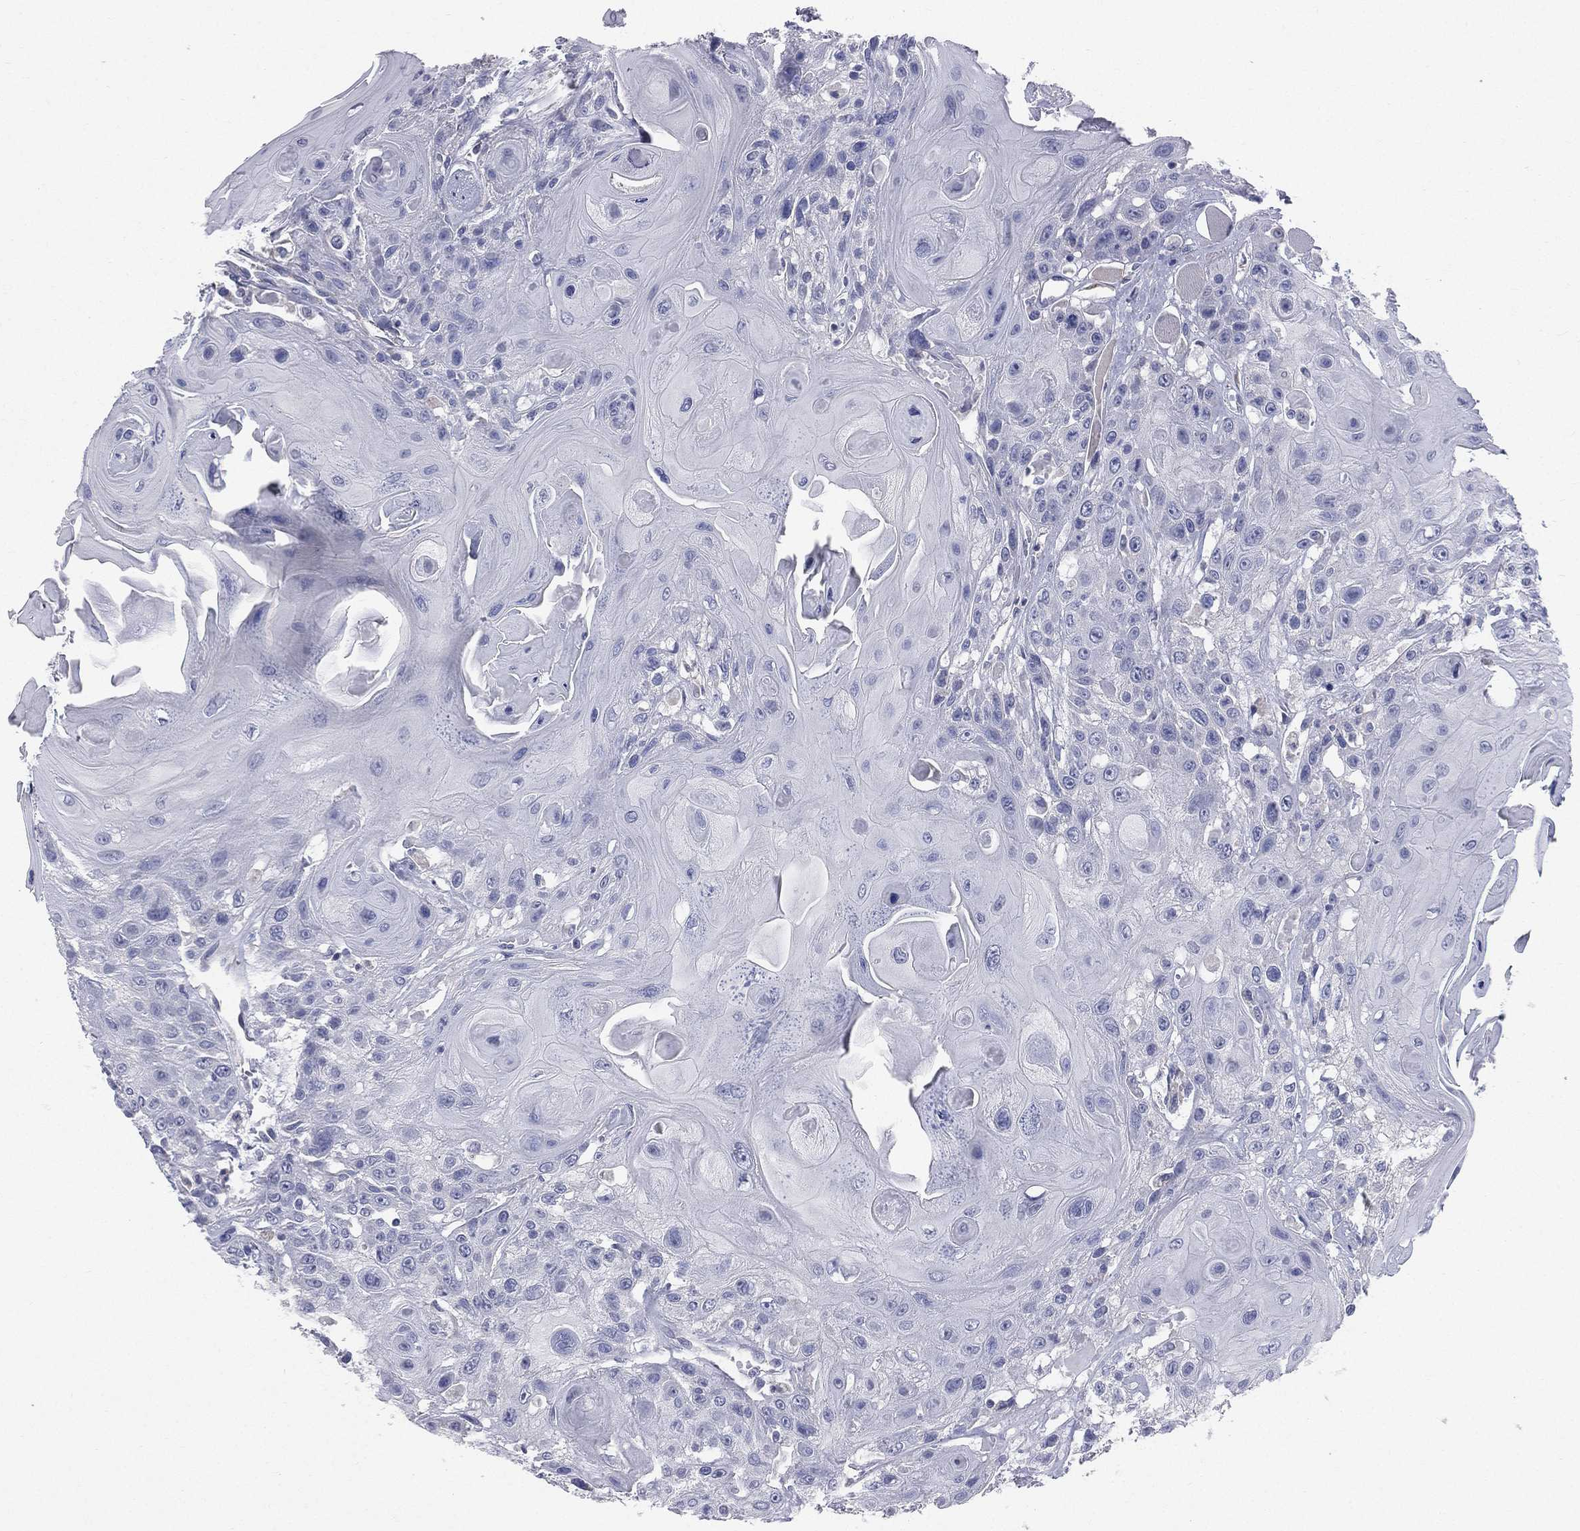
{"staining": {"intensity": "negative", "quantity": "none", "location": "none"}, "tissue": "head and neck cancer", "cell_type": "Tumor cells", "image_type": "cancer", "snomed": [{"axis": "morphology", "description": "Squamous cell carcinoma, NOS"}, {"axis": "topography", "description": "Head-Neck"}], "caption": "Head and neck squamous cell carcinoma was stained to show a protein in brown. There is no significant expression in tumor cells.", "gene": "STK31", "patient": {"sex": "female", "age": 59}}